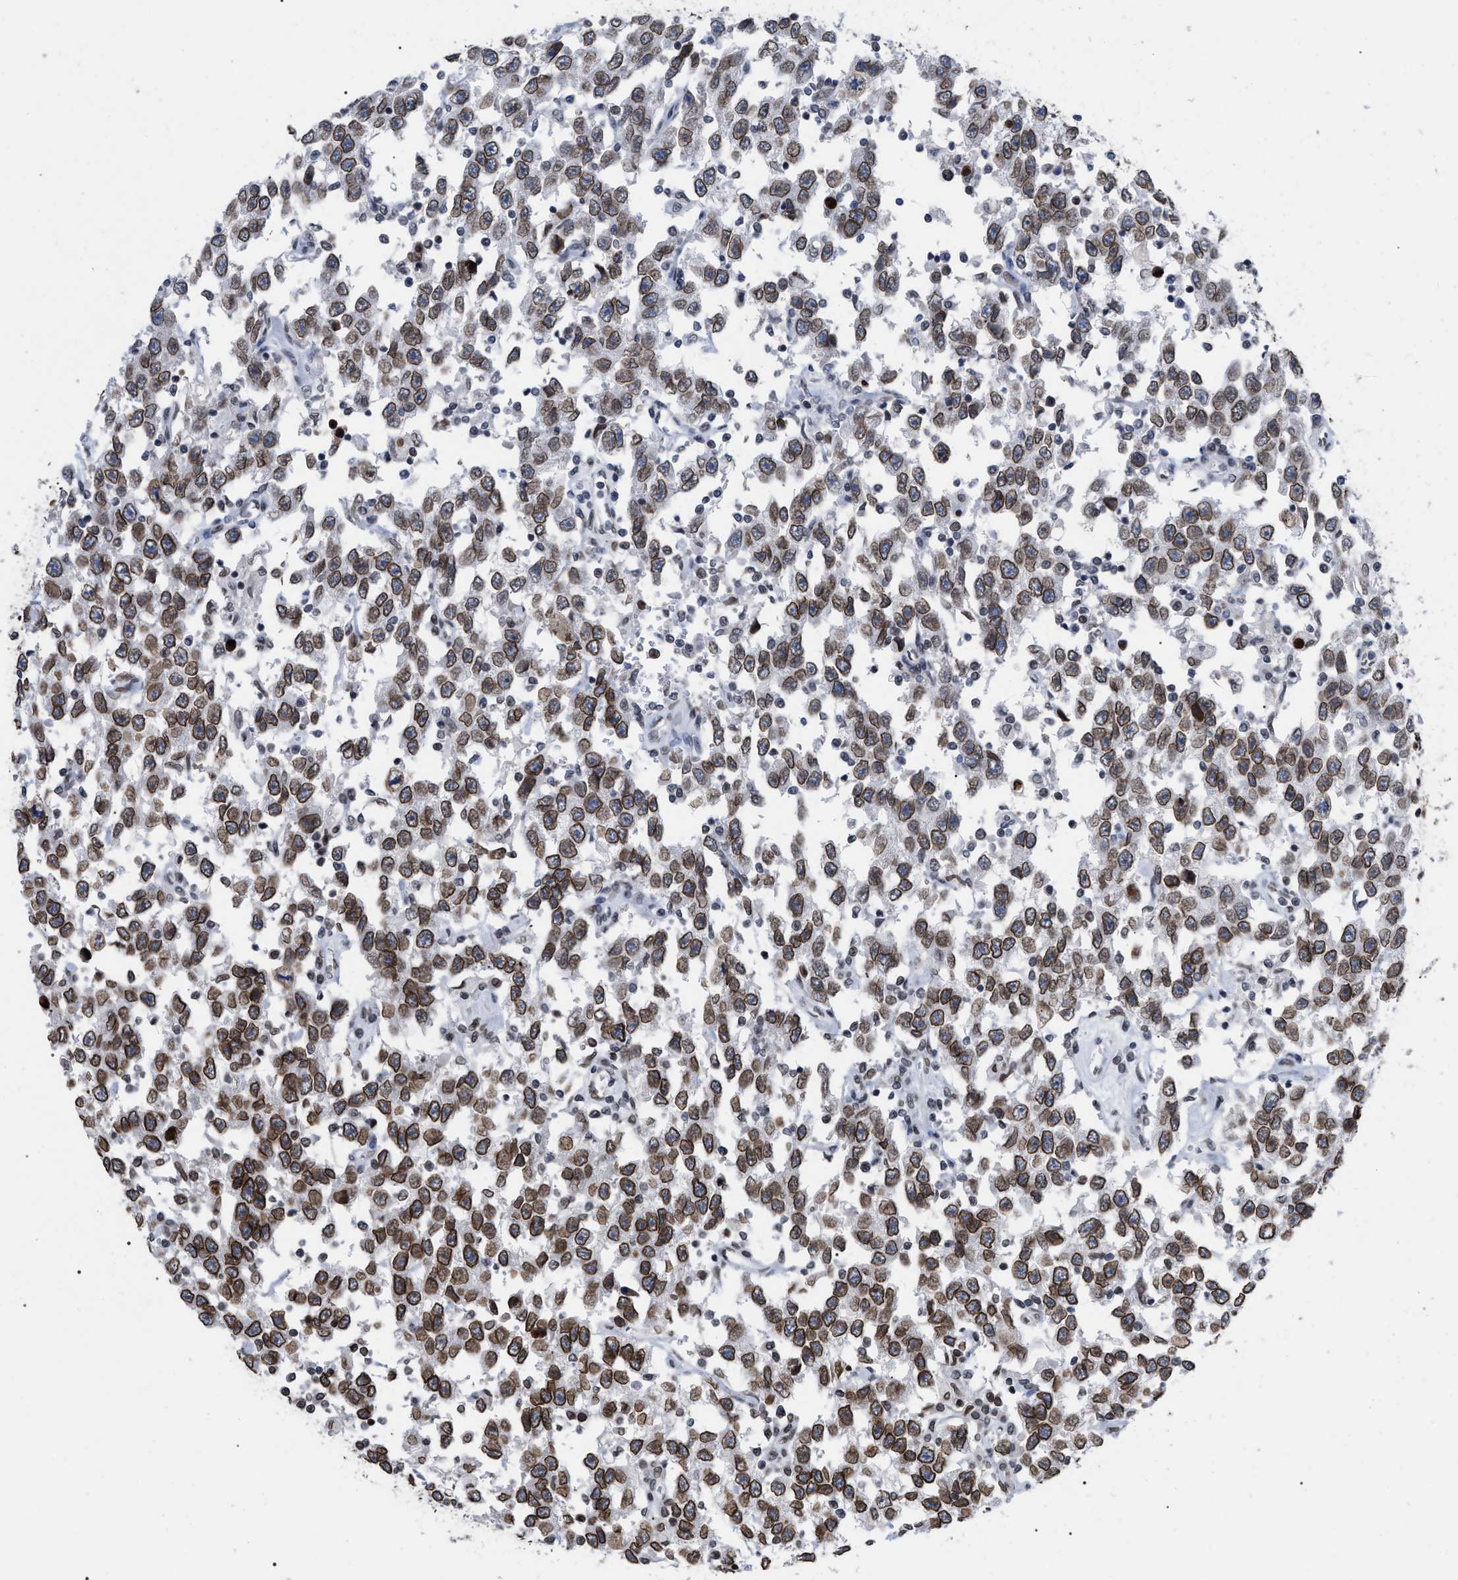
{"staining": {"intensity": "moderate", "quantity": ">75%", "location": "cytoplasmic/membranous,nuclear"}, "tissue": "testis cancer", "cell_type": "Tumor cells", "image_type": "cancer", "snomed": [{"axis": "morphology", "description": "Seminoma, NOS"}, {"axis": "topography", "description": "Testis"}], "caption": "Protein expression analysis of human testis seminoma reveals moderate cytoplasmic/membranous and nuclear expression in about >75% of tumor cells. The staining was performed using DAB, with brown indicating positive protein expression. Nuclei are stained blue with hematoxylin.", "gene": "TPR", "patient": {"sex": "male", "age": 41}}